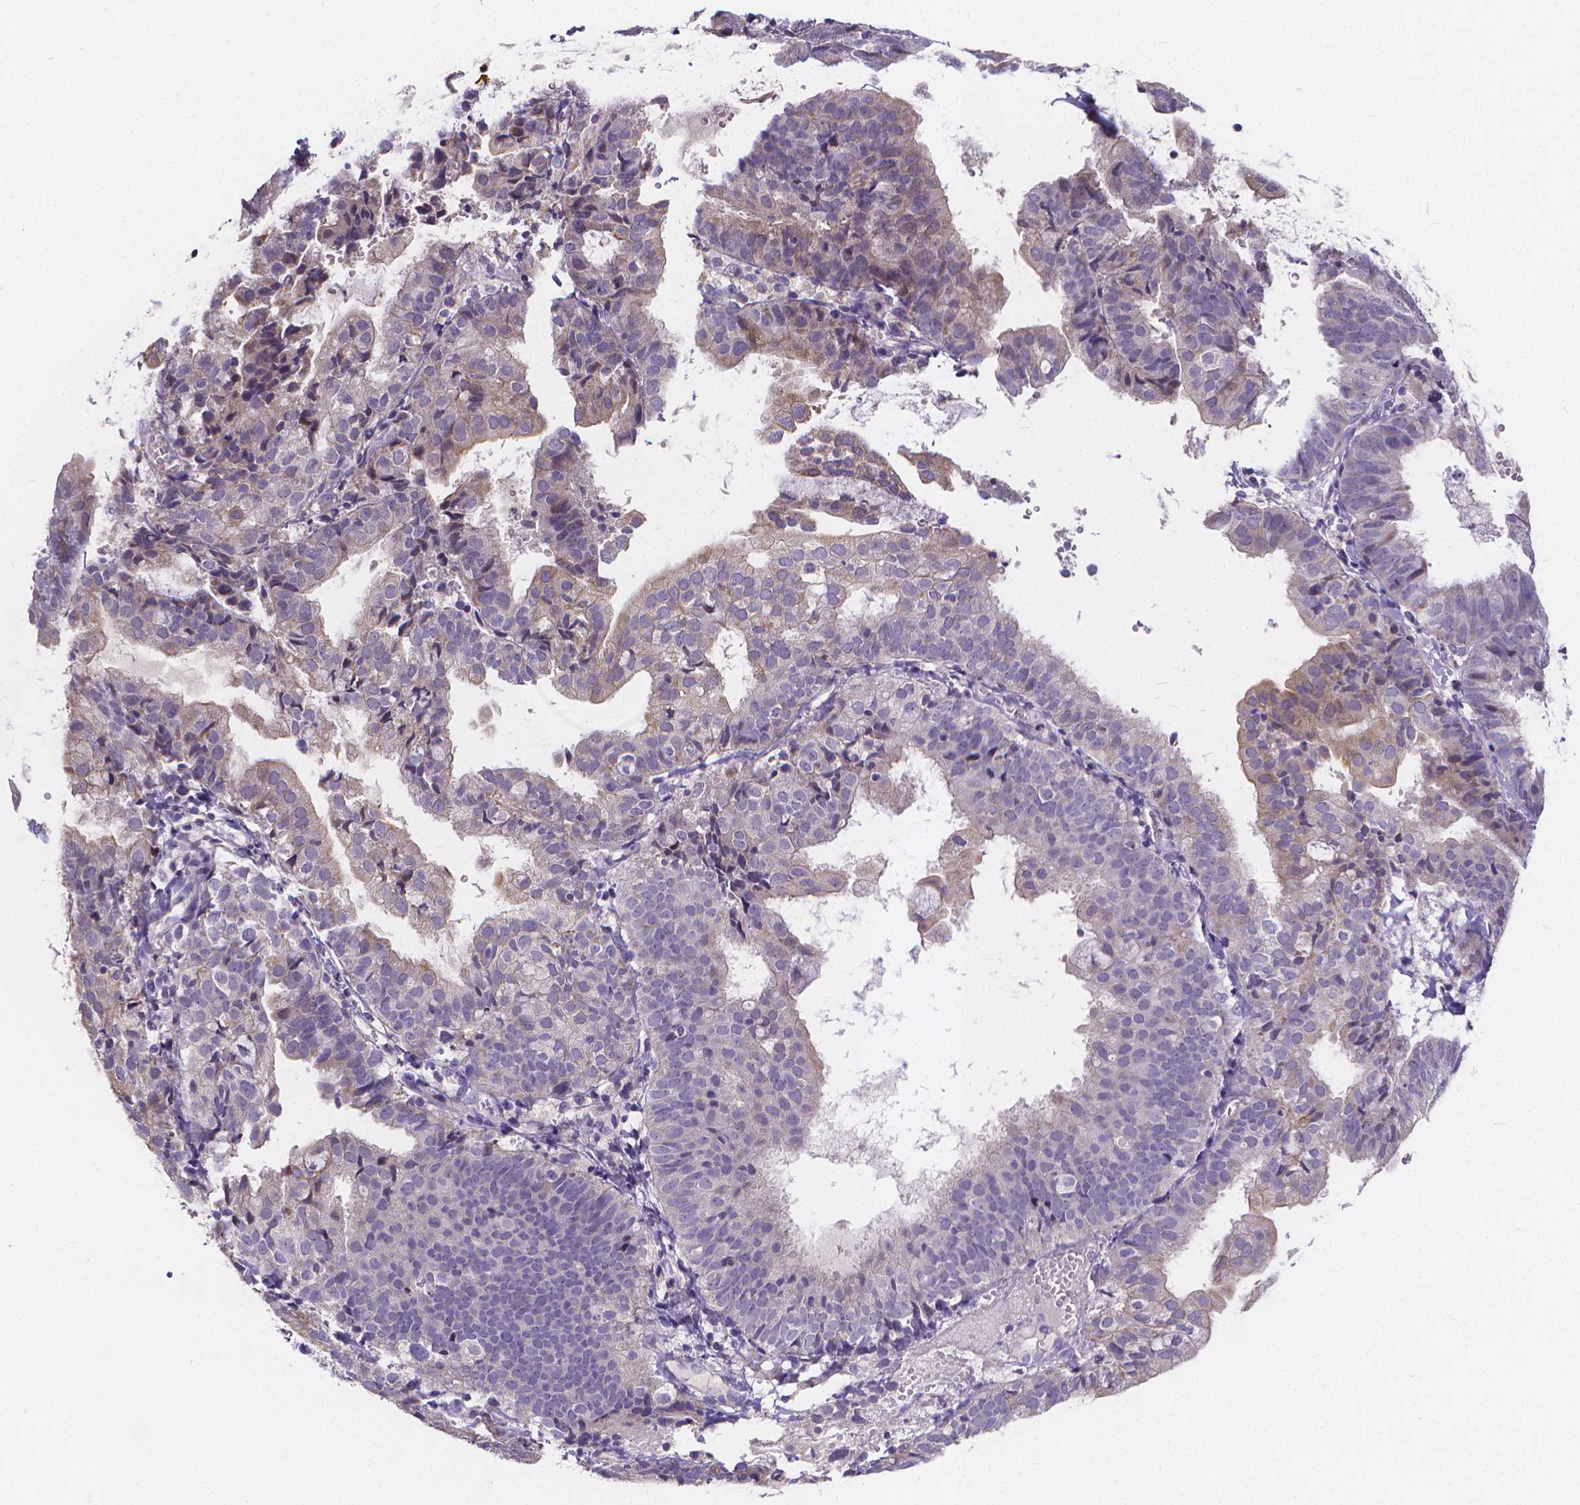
{"staining": {"intensity": "weak", "quantity": "<25%", "location": "cytoplasmic/membranous"}, "tissue": "endometrial cancer", "cell_type": "Tumor cells", "image_type": "cancer", "snomed": [{"axis": "morphology", "description": "Adenocarcinoma, NOS"}, {"axis": "topography", "description": "Endometrium"}], "caption": "Immunohistochemical staining of endometrial cancer (adenocarcinoma) displays no significant staining in tumor cells.", "gene": "GLRB", "patient": {"sex": "female", "age": 80}}